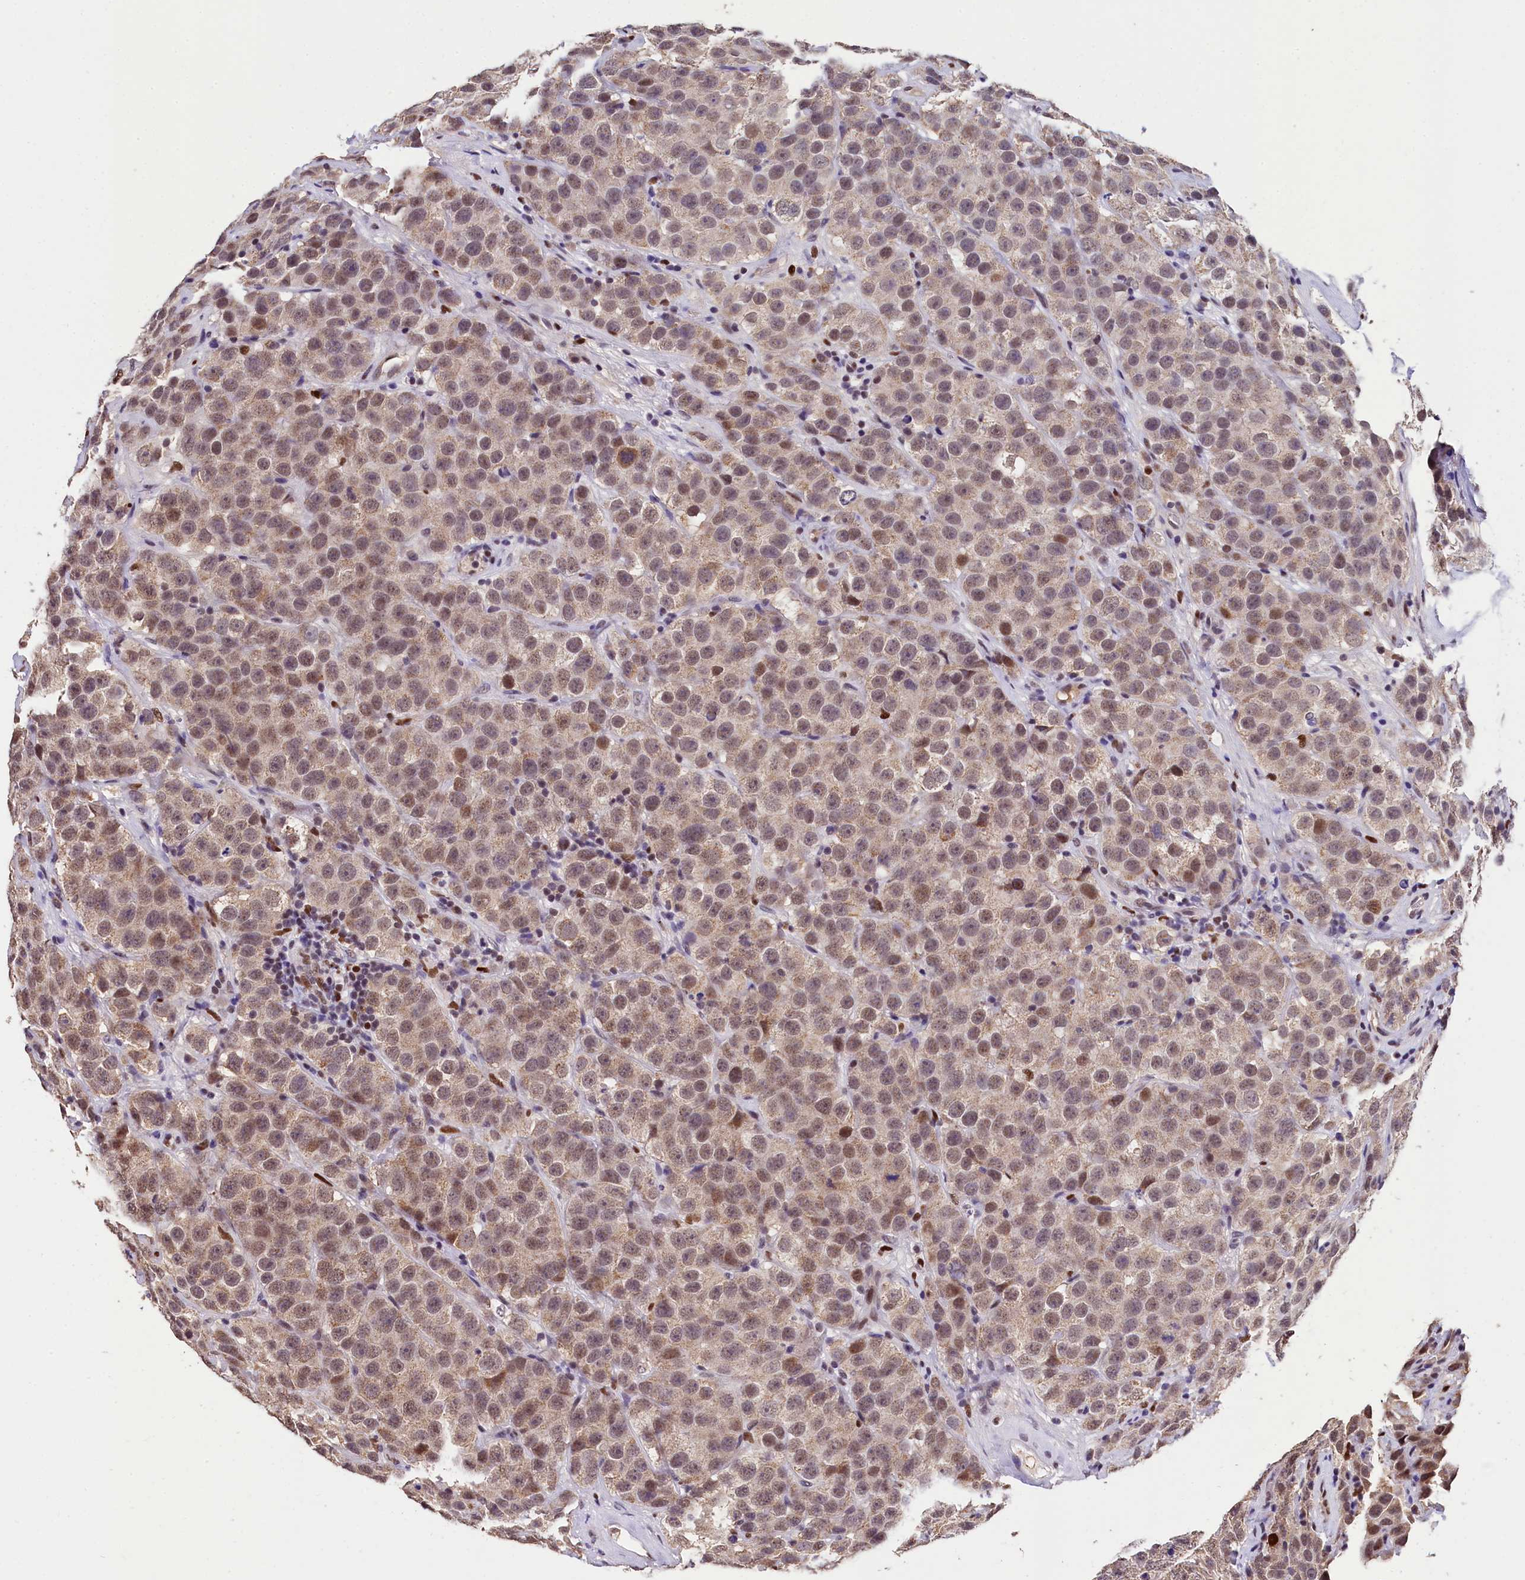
{"staining": {"intensity": "weak", "quantity": ">75%", "location": "cytoplasmic/membranous,nuclear"}, "tissue": "testis cancer", "cell_type": "Tumor cells", "image_type": "cancer", "snomed": [{"axis": "morphology", "description": "Seminoma, NOS"}, {"axis": "topography", "description": "Testis"}], "caption": "A low amount of weak cytoplasmic/membranous and nuclear expression is seen in about >75% of tumor cells in testis cancer tissue.", "gene": "HECTD4", "patient": {"sex": "male", "age": 28}}